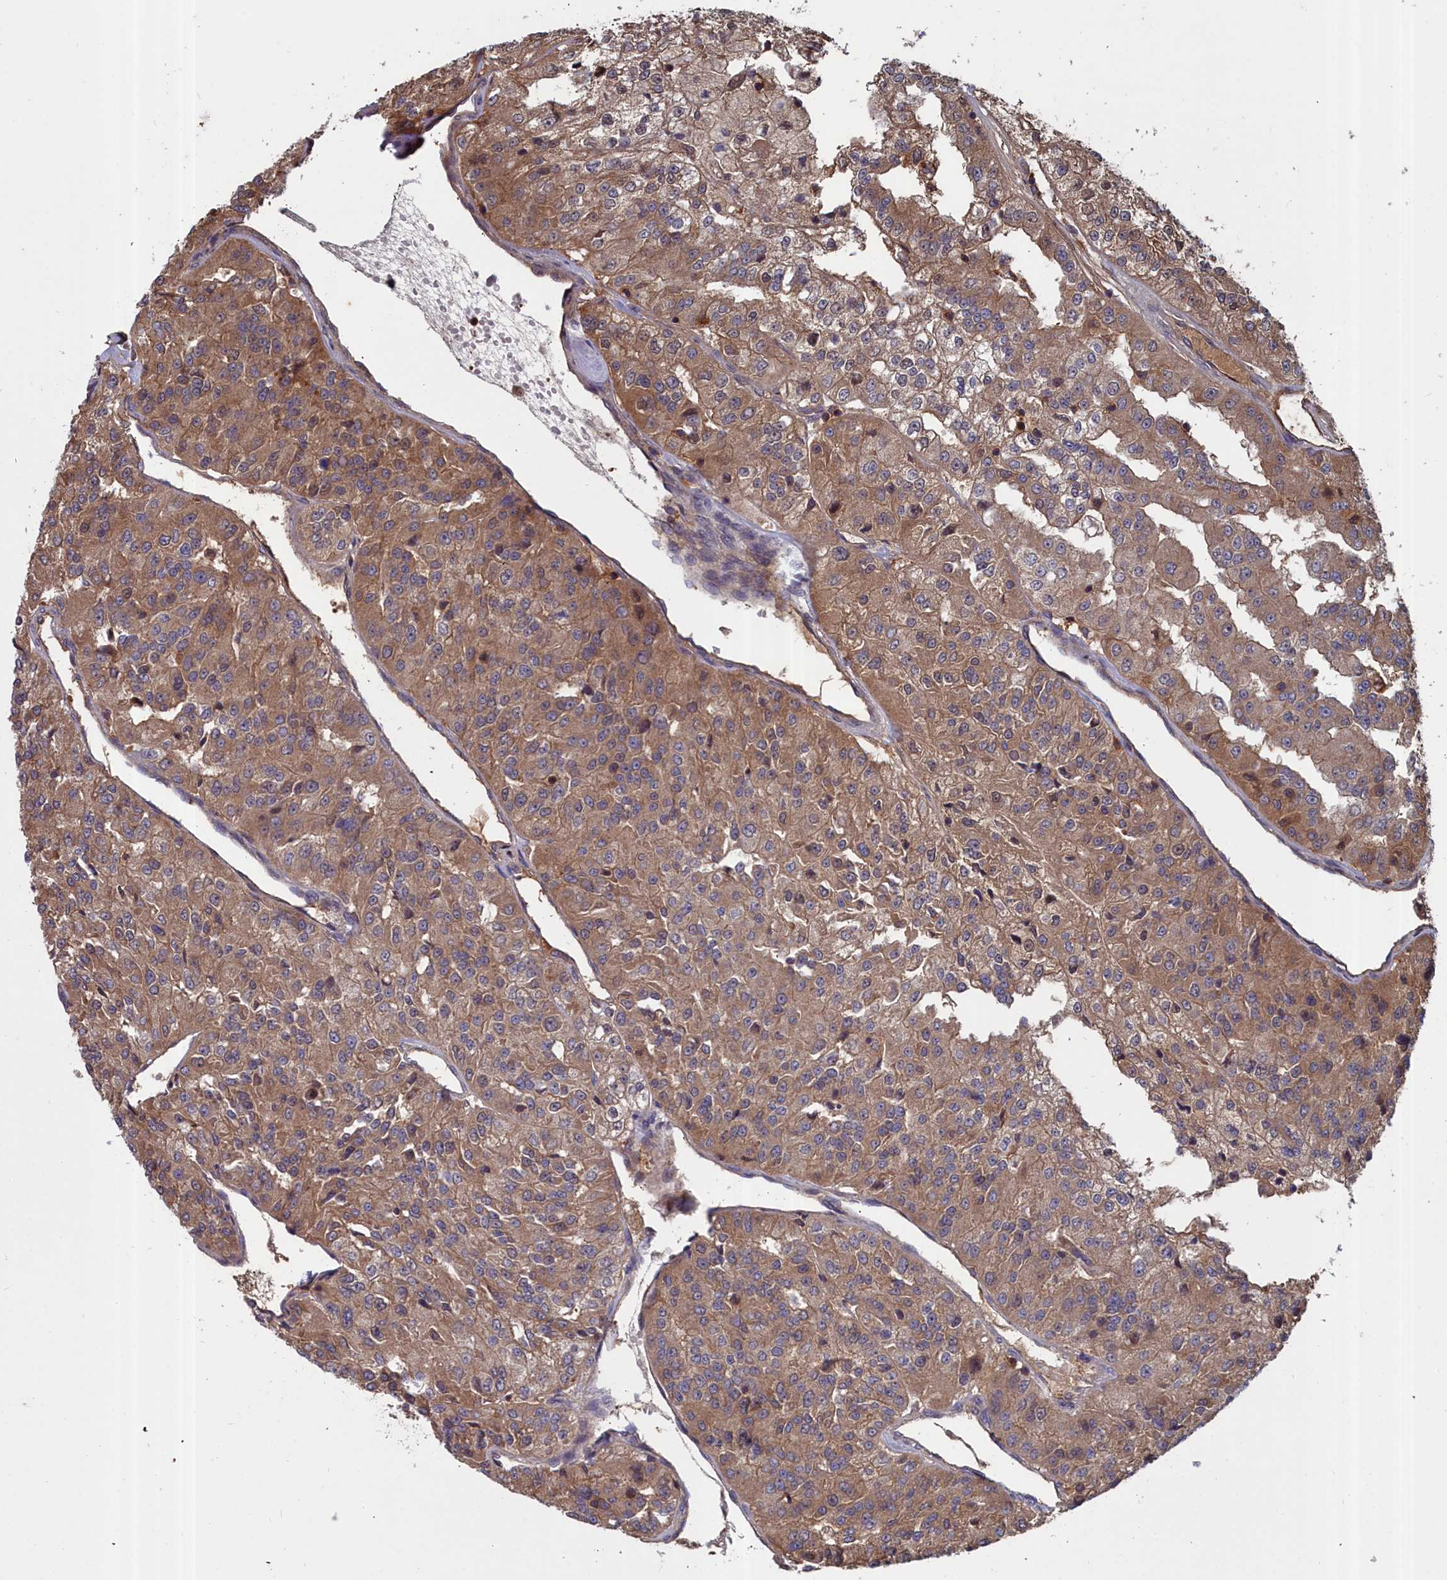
{"staining": {"intensity": "moderate", "quantity": ">75%", "location": "cytoplasmic/membranous"}, "tissue": "renal cancer", "cell_type": "Tumor cells", "image_type": "cancer", "snomed": [{"axis": "morphology", "description": "Adenocarcinoma, NOS"}, {"axis": "topography", "description": "Kidney"}], "caption": "Brown immunohistochemical staining in renal adenocarcinoma exhibits moderate cytoplasmic/membranous staining in about >75% of tumor cells. Nuclei are stained in blue.", "gene": "GFRA2", "patient": {"sex": "female", "age": 63}}